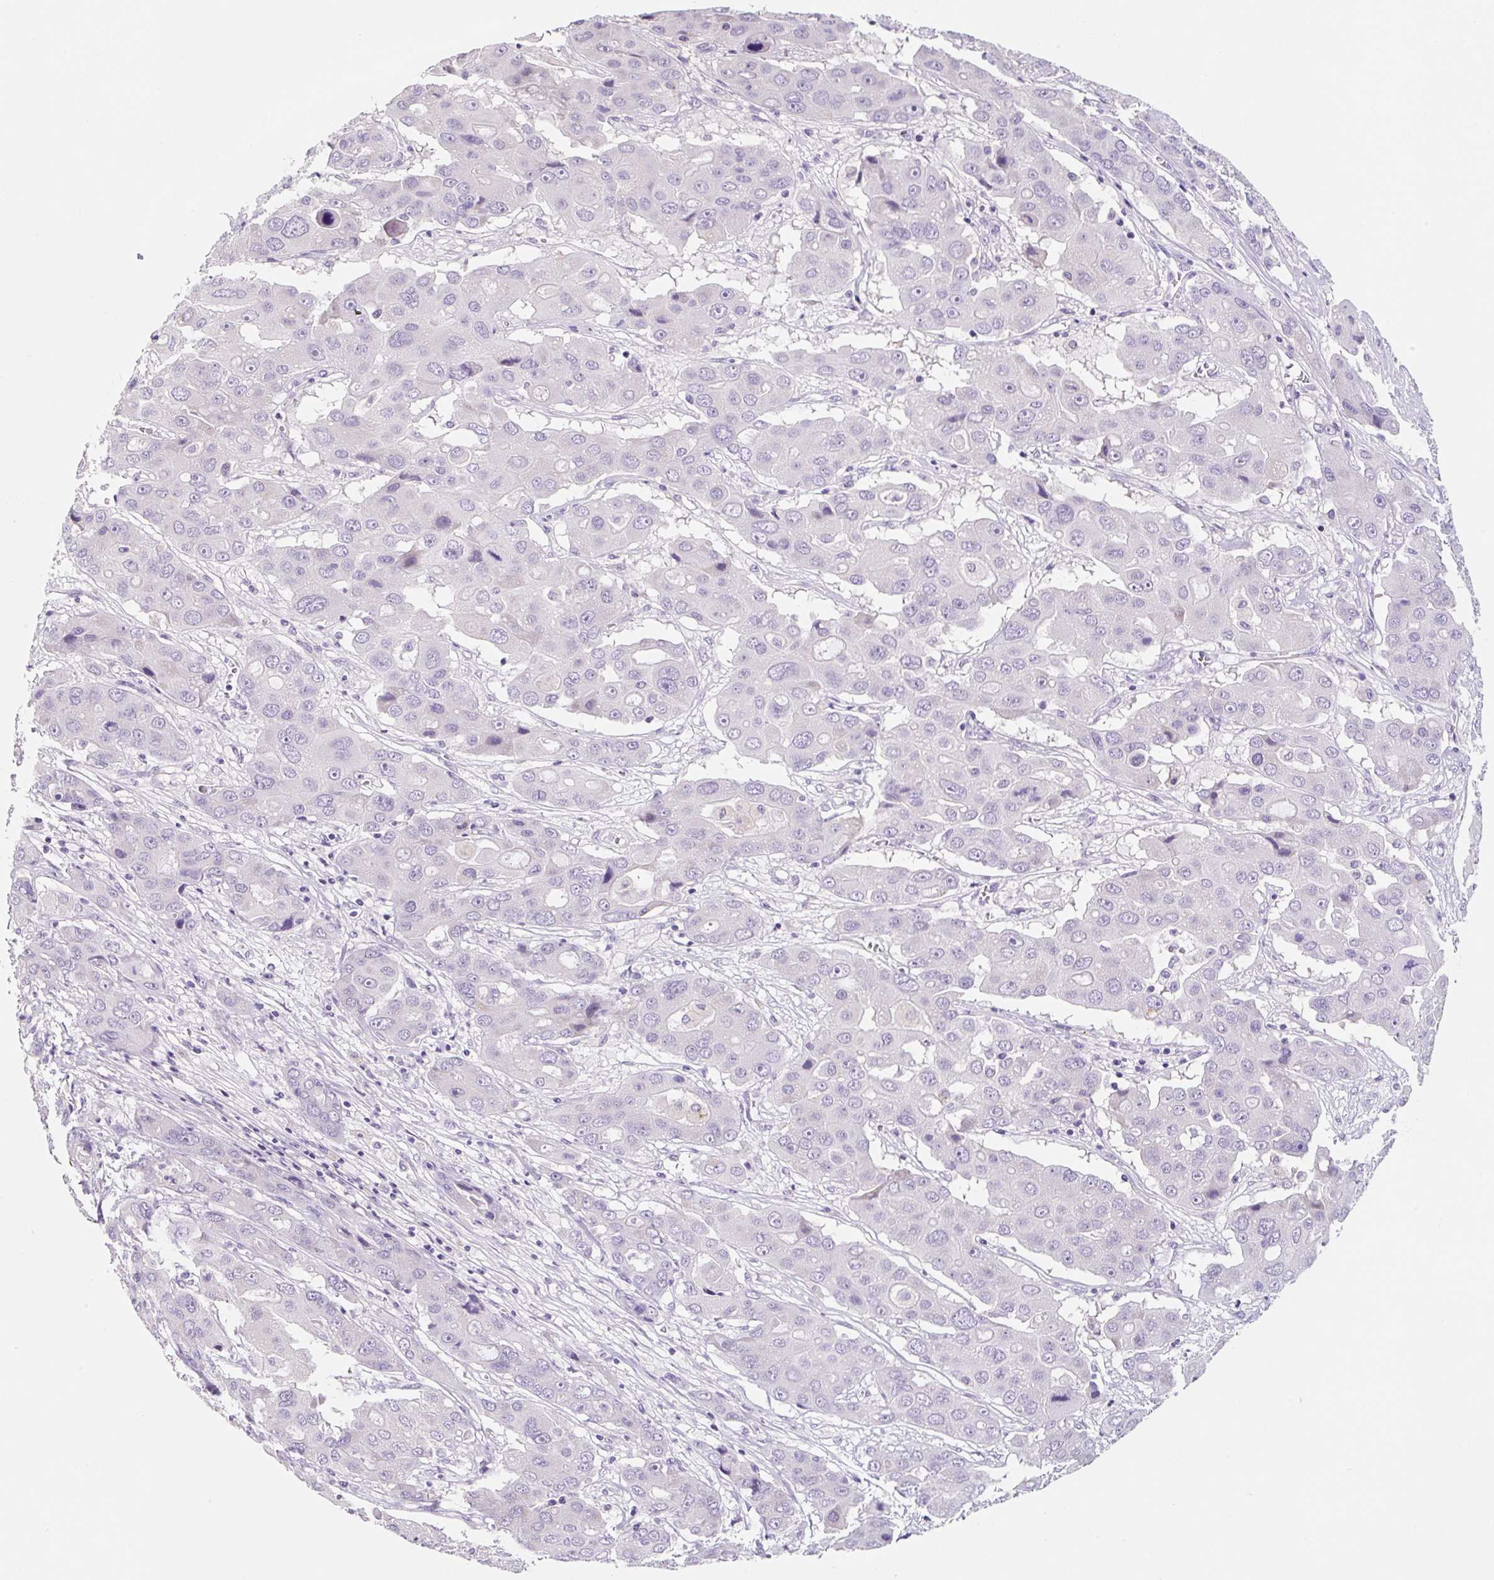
{"staining": {"intensity": "negative", "quantity": "none", "location": "none"}, "tissue": "liver cancer", "cell_type": "Tumor cells", "image_type": "cancer", "snomed": [{"axis": "morphology", "description": "Cholangiocarcinoma"}, {"axis": "topography", "description": "Liver"}], "caption": "High power microscopy photomicrograph of an immunohistochemistry (IHC) image of liver cancer (cholangiocarcinoma), revealing no significant positivity in tumor cells.", "gene": "SYP", "patient": {"sex": "male", "age": 67}}